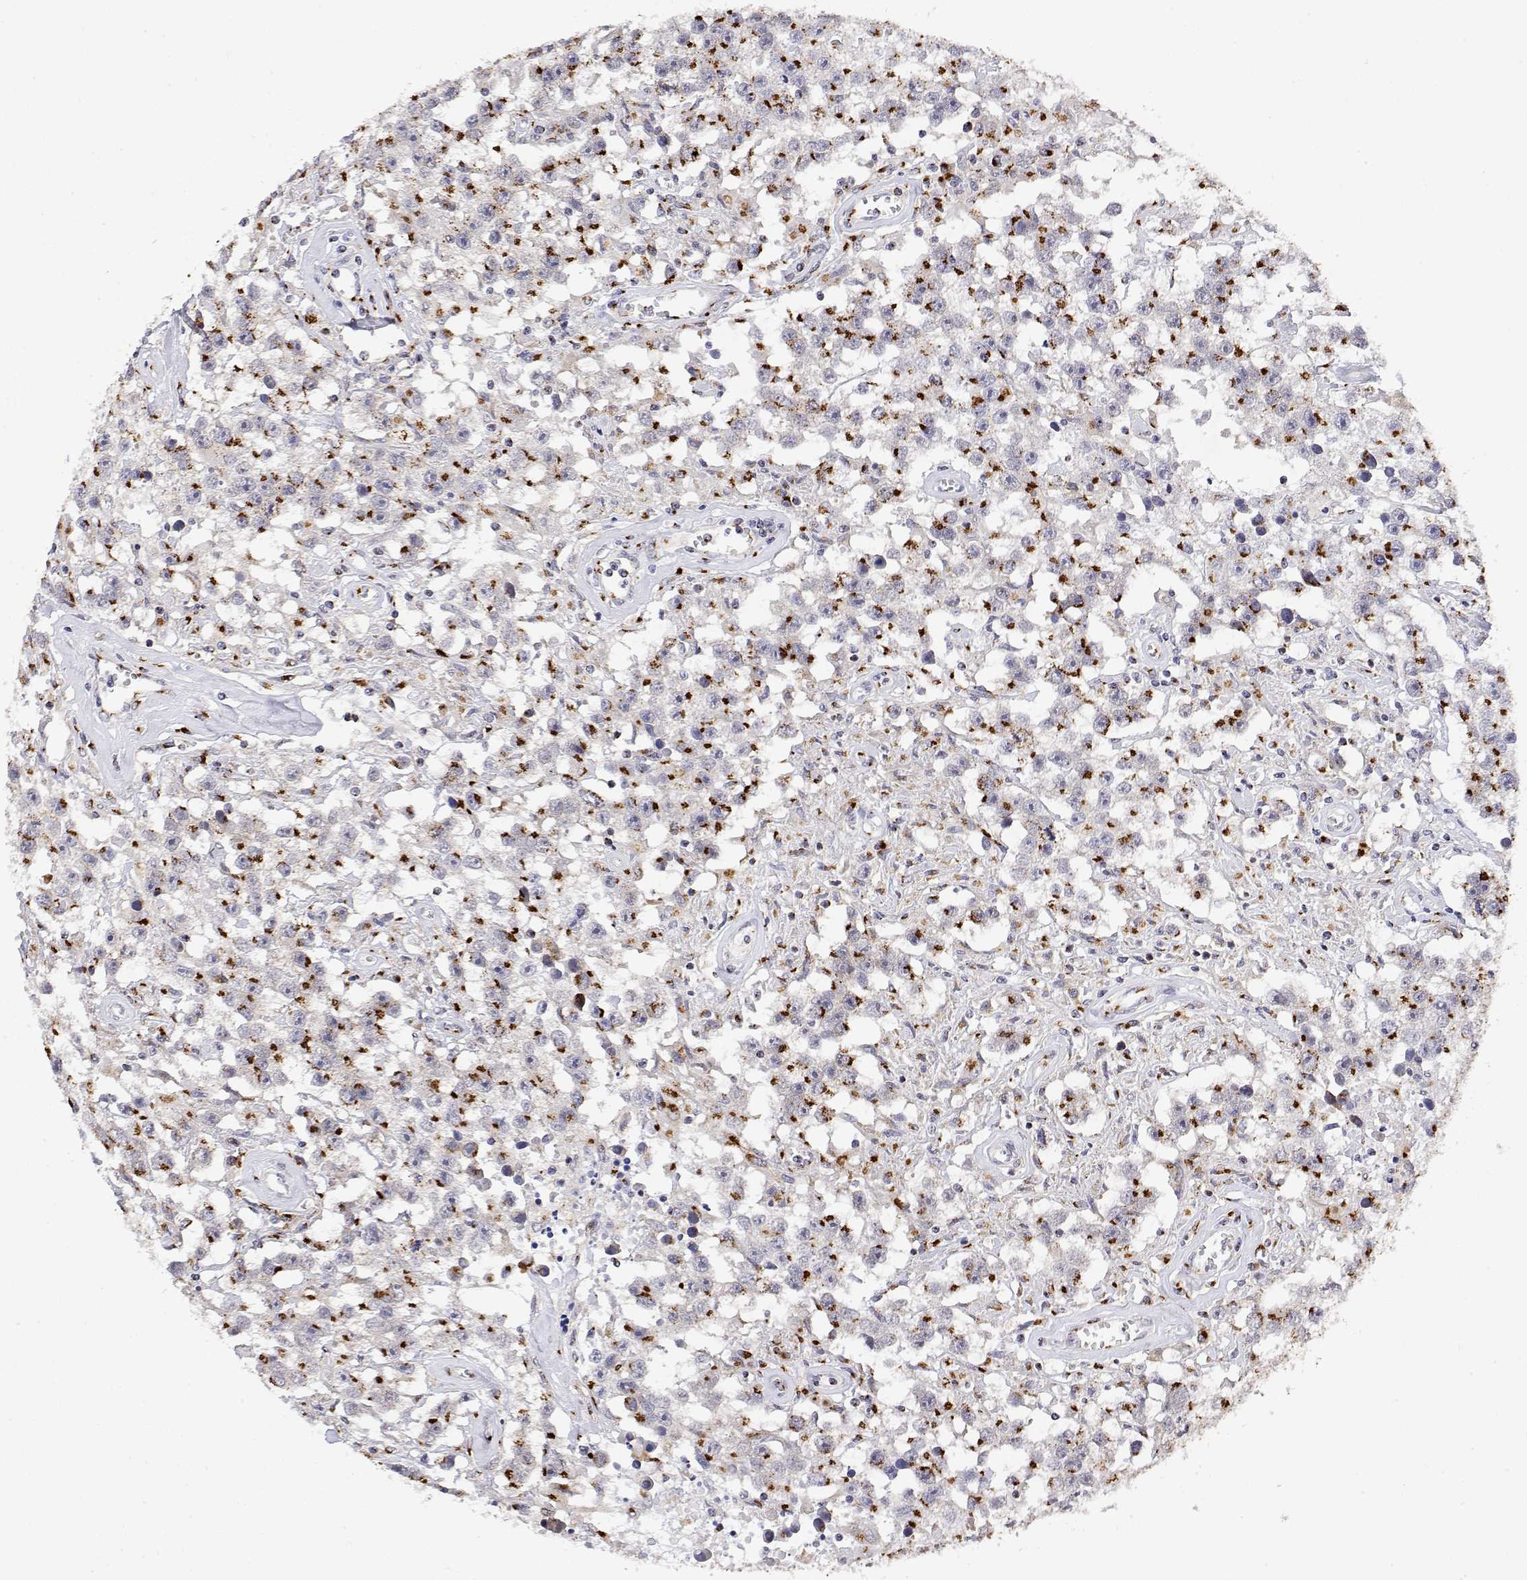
{"staining": {"intensity": "strong", "quantity": "25%-75%", "location": "cytoplasmic/membranous"}, "tissue": "testis cancer", "cell_type": "Tumor cells", "image_type": "cancer", "snomed": [{"axis": "morphology", "description": "Seminoma, NOS"}, {"axis": "topography", "description": "Testis"}], "caption": "Immunohistochemistry micrograph of neoplastic tissue: testis cancer (seminoma) stained using immunohistochemistry (IHC) reveals high levels of strong protein expression localized specifically in the cytoplasmic/membranous of tumor cells, appearing as a cytoplasmic/membranous brown color.", "gene": "YIPF3", "patient": {"sex": "male", "age": 43}}